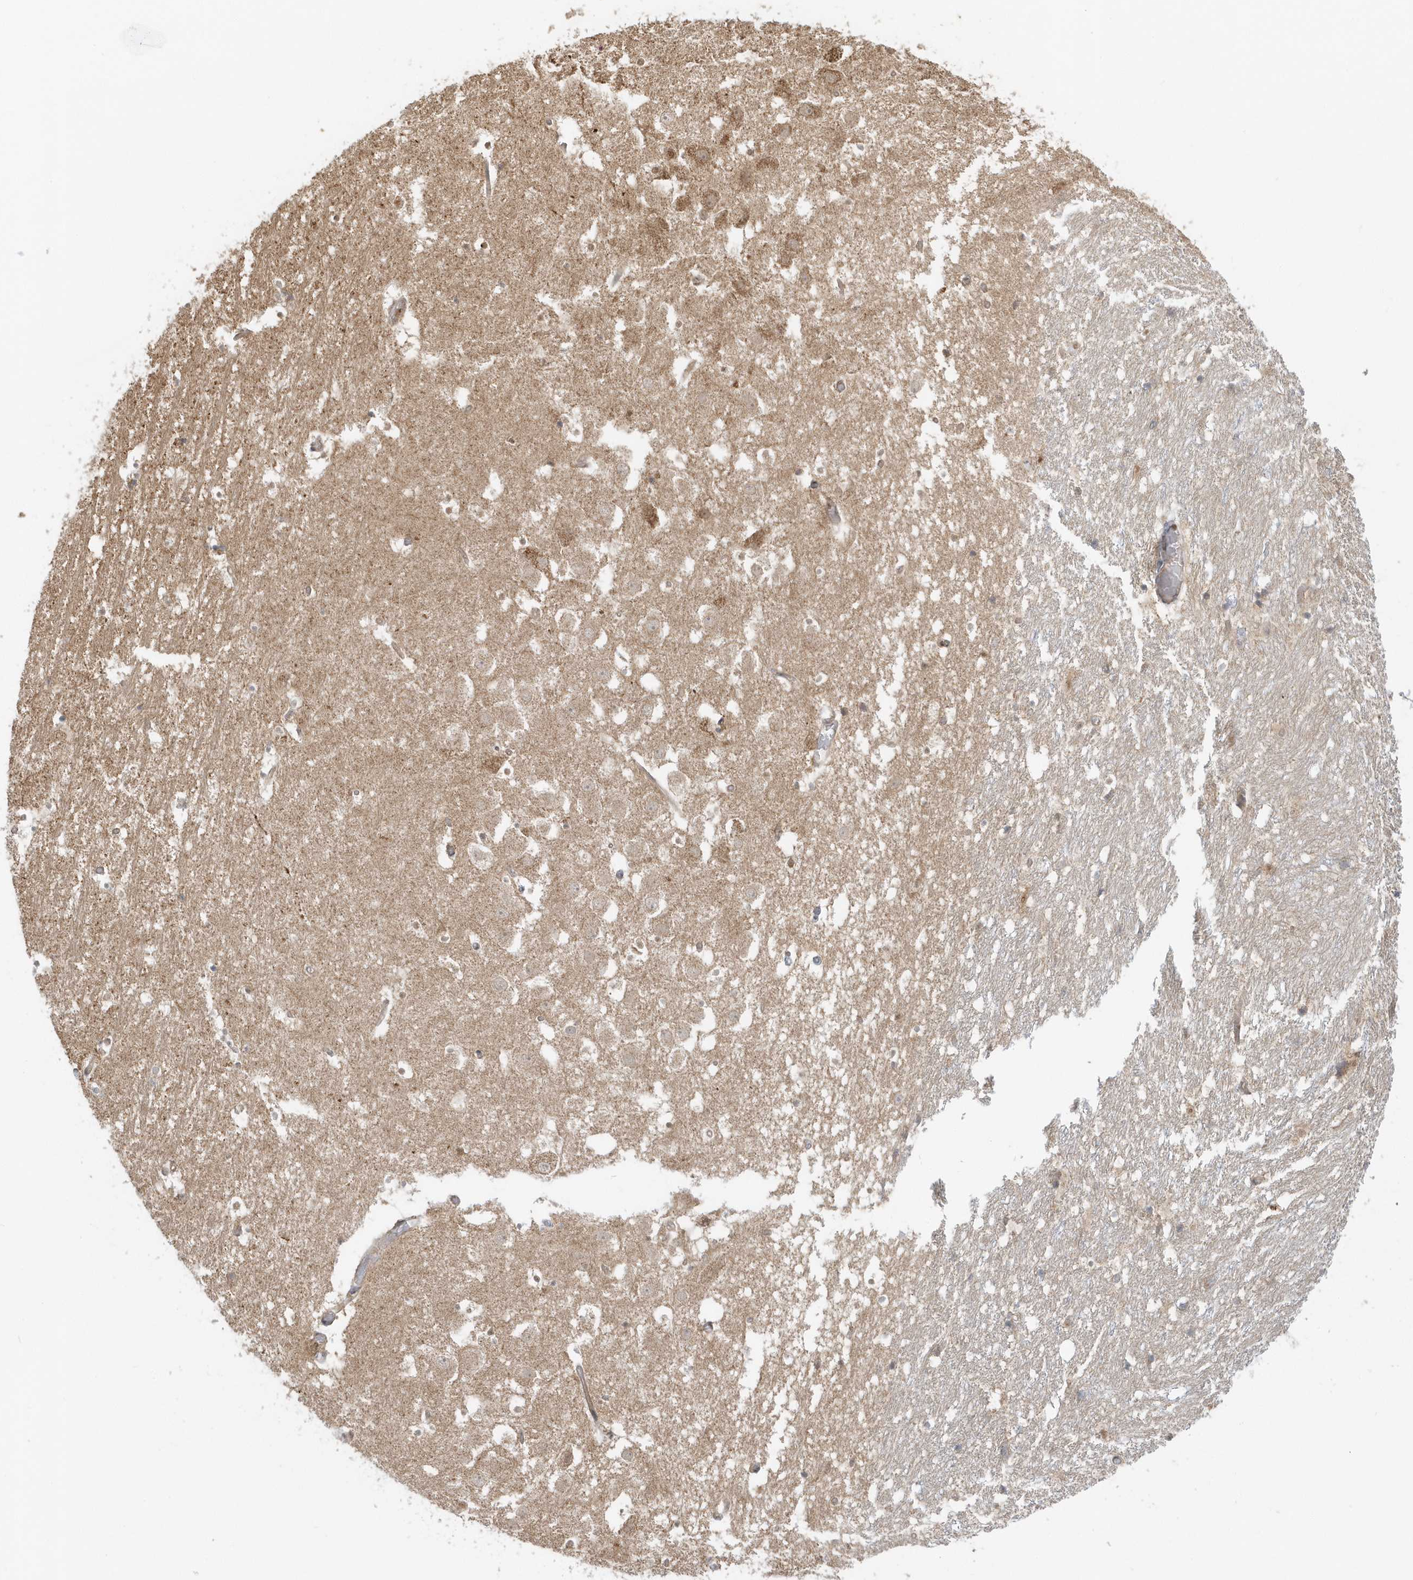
{"staining": {"intensity": "weak", "quantity": "<25%", "location": "cytoplasmic/membranous,nuclear"}, "tissue": "hippocampus", "cell_type": "Glial cells", "image_type": "normal", "snomed": [{"axis": "morphology", "description": "Normal tissue, NOS"}, {"axis": "topography", "description": "Hippocampus"}], "caption": "This histopathology image is of normal hippocampus stained with immunohistochemistry to label a protein in brown with the nuclei are counter-stained blue. There is no positivity in glial cells. (Stains: DAB (3,3'-diaminobenzidine) immunohistochemistry with hematoxylin counter stain, Microscopy: brightfield microscopy at high magnification).", "gene": "PPP1R7", "patient": {"sex": "female", "age": 52}}